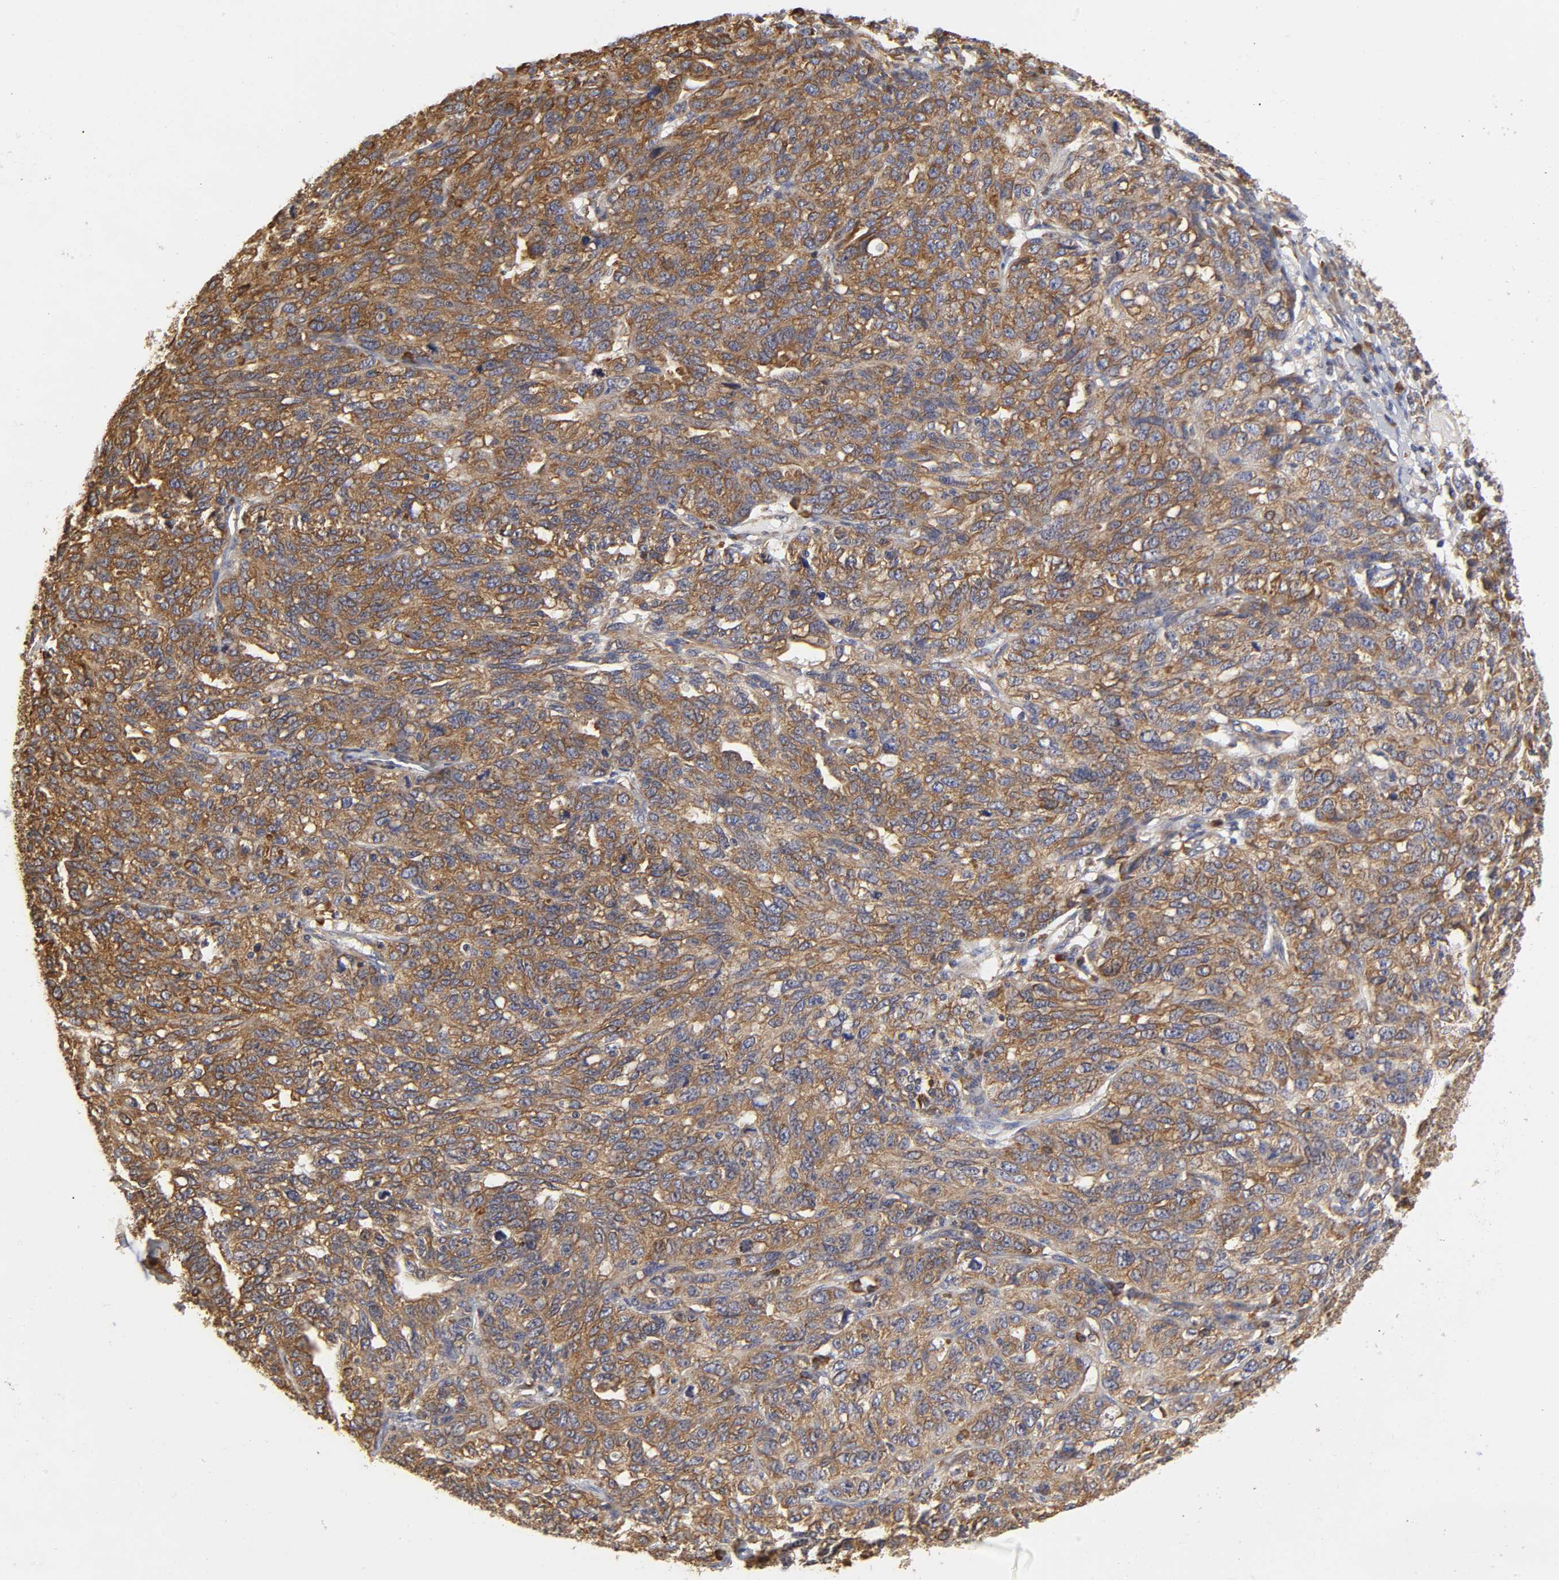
{"staining": {"intensity": "strong", "quantity": ">75%", "location": "cytoplasmic/membranous"}, "tissue": "ovarian cancer", "cell_type": "Tumor cells", "image_type": "cancer", "snomed": [{"axis": "morphology", "description": "Cystadenocarcinoma, serous, NOS"}, {"axis": "topography", "description": "Ovary"}], "caption": "Immunohistochemistry (DAB) staining of ovarian serous cystadenocarcinoma exhibits strong cytoplasmic/membranous protein staining in approximately >75% of tumor cells.", "gene": "RPL14", "patient": {"sex": "female", "age": 71}}